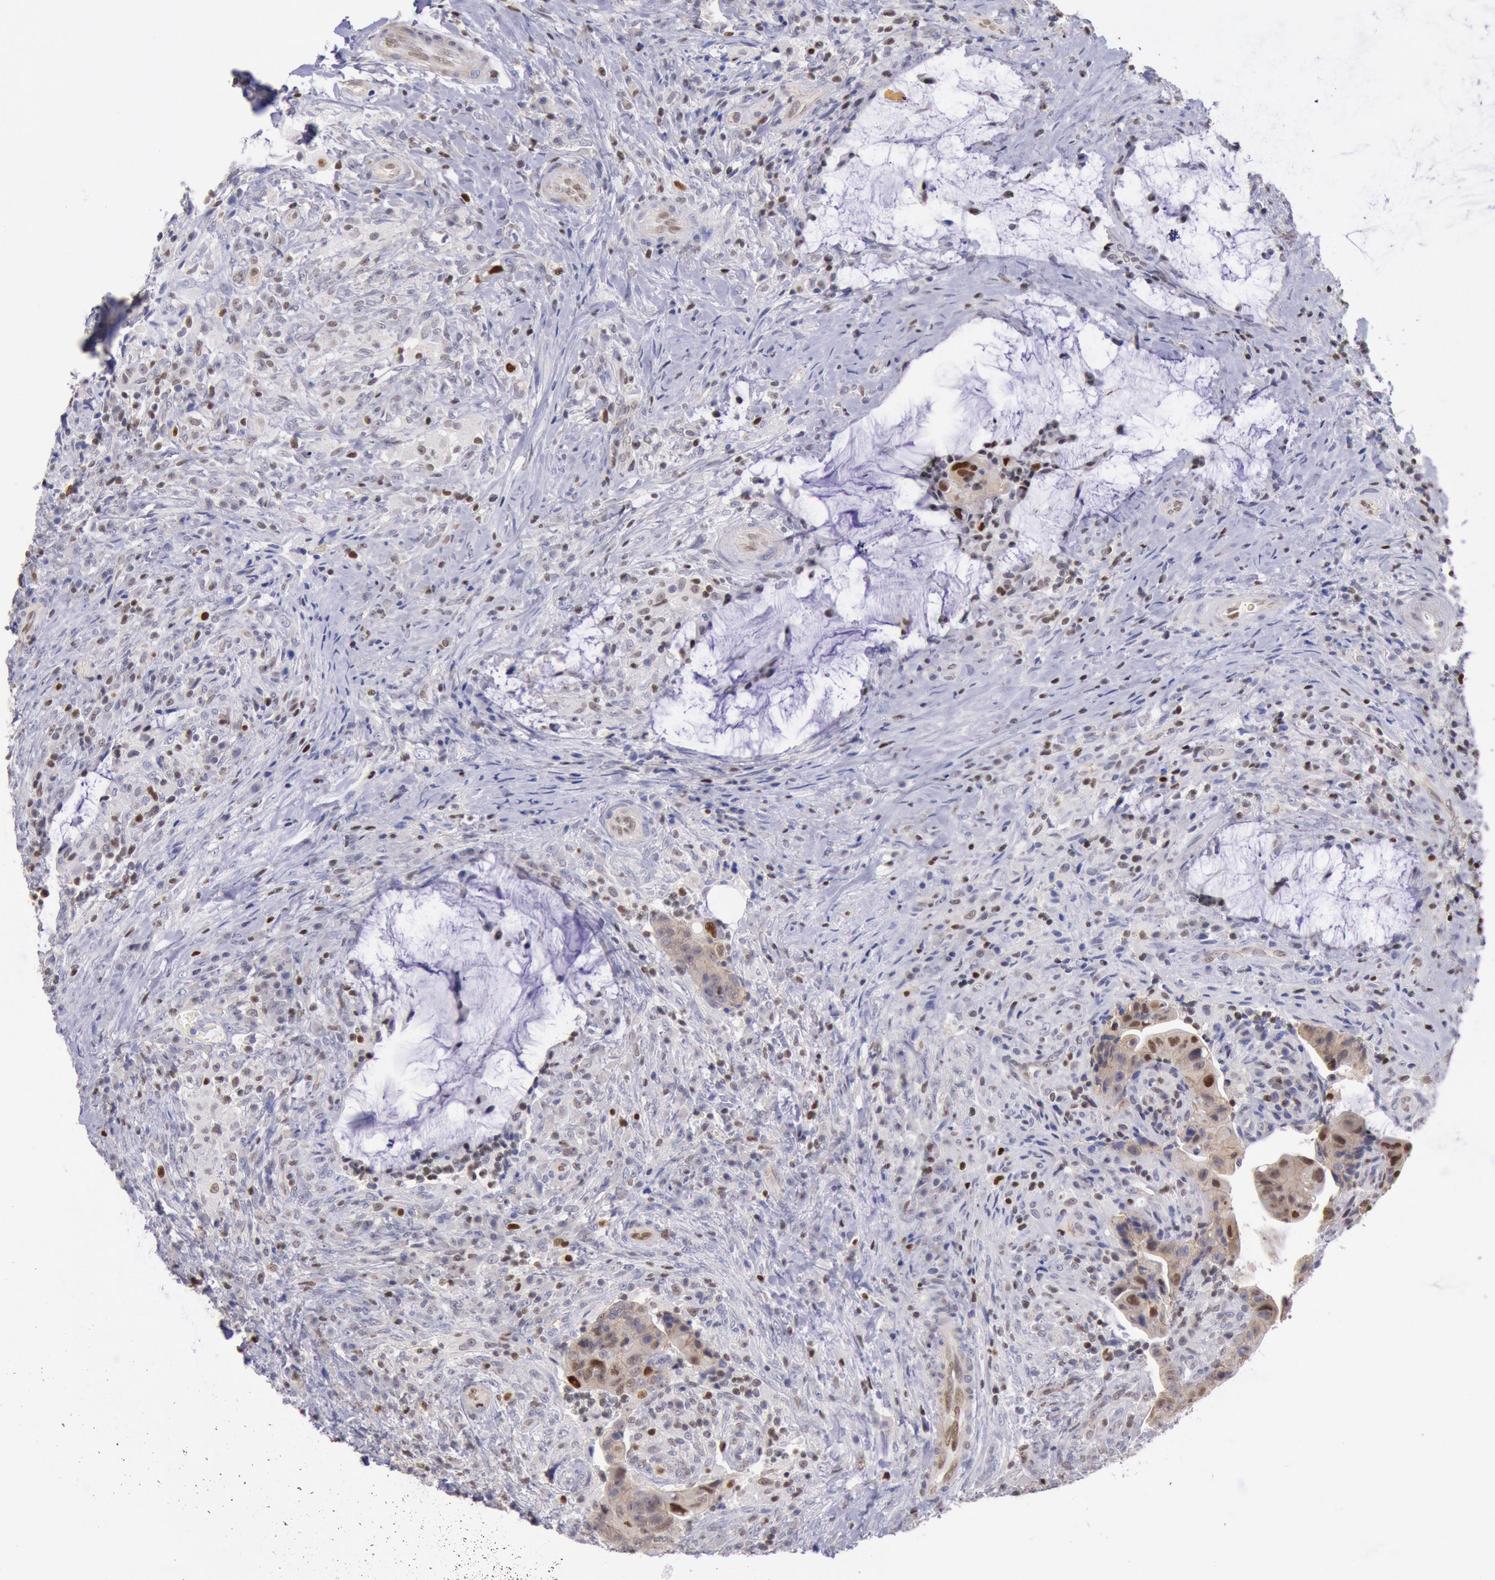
{"staining": {"intensity": "moderate", "quantity": "25%-75%", "location": "cytoplasmic/membranous,nuclear"}, "tissue": "colorectal cancer", "cell_type": "Tumor cells", "image_type": "cancer", "snomed": [{"axis": "morphology", "description": "Adenocarcinoma, NOS"}, {"axis": "topography", "description": "Rectum"}], "caption": "The photomicrograph displays staining of colorectal cancer, revealing moderate cytoplasmic/membranous and nuclear protein staining (brown color) within tumor cells.", "gene": "RPS6KA5", "patient": {"sex": "female", "age": 71}}